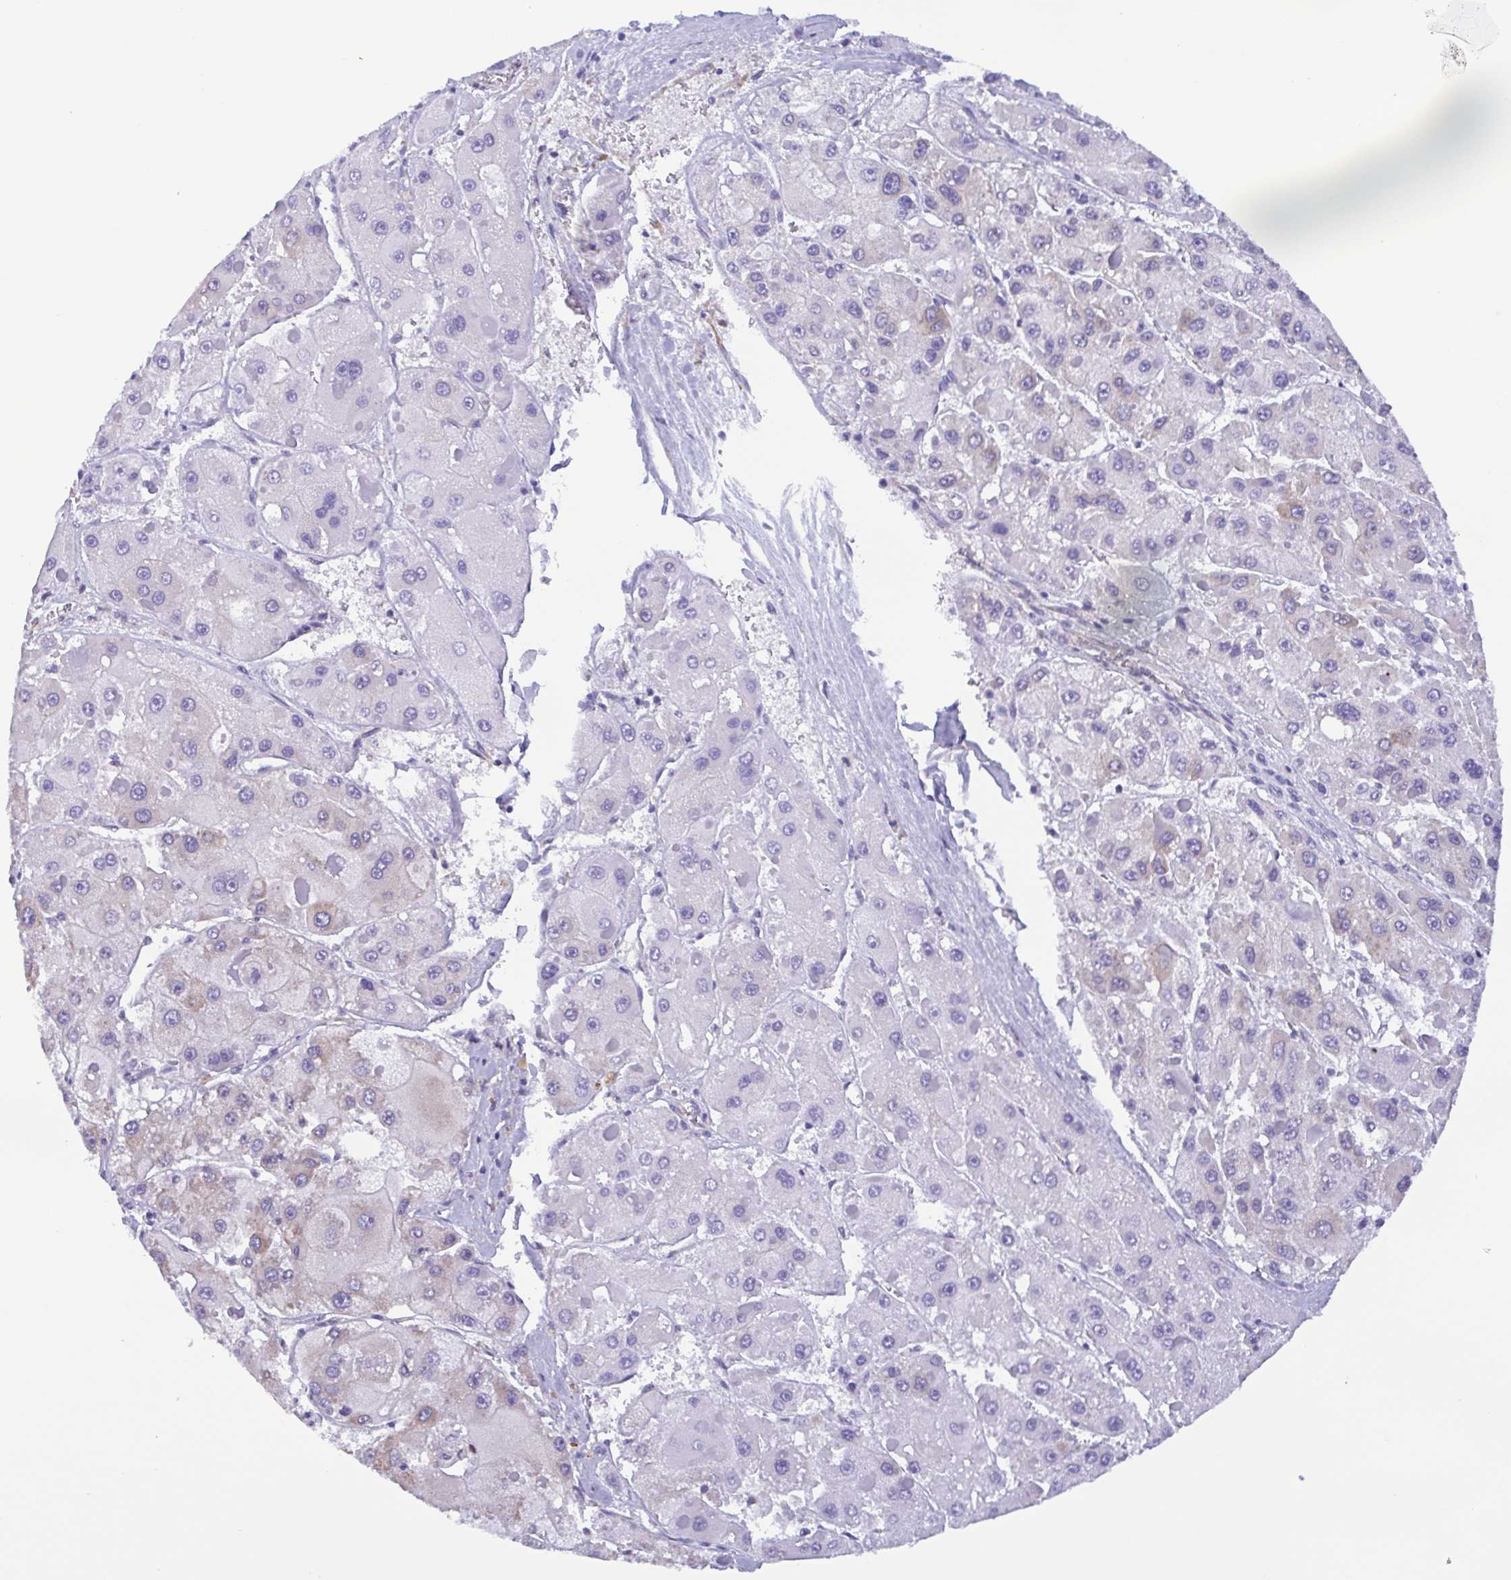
{"staining": {"intensity": "weak", "quantity": "<25%", "location": "cytoplasmic/membranous"}, "tissue": "liver cancer", "cell_type": "Tumor cells", "image_type": "cancer", "snomed": [{"axis": "morphology", "description": "Carcinoma, Hepatocellular, NOS"}, {"axis": "topography", "description": "Liver"}], "caption": "Tumor cells are negative for brown protein staining in liver cancer (hepatocellular carcinoma).", "gene": "TNNI3", "patient": {"sex": "female", "age": 73}}